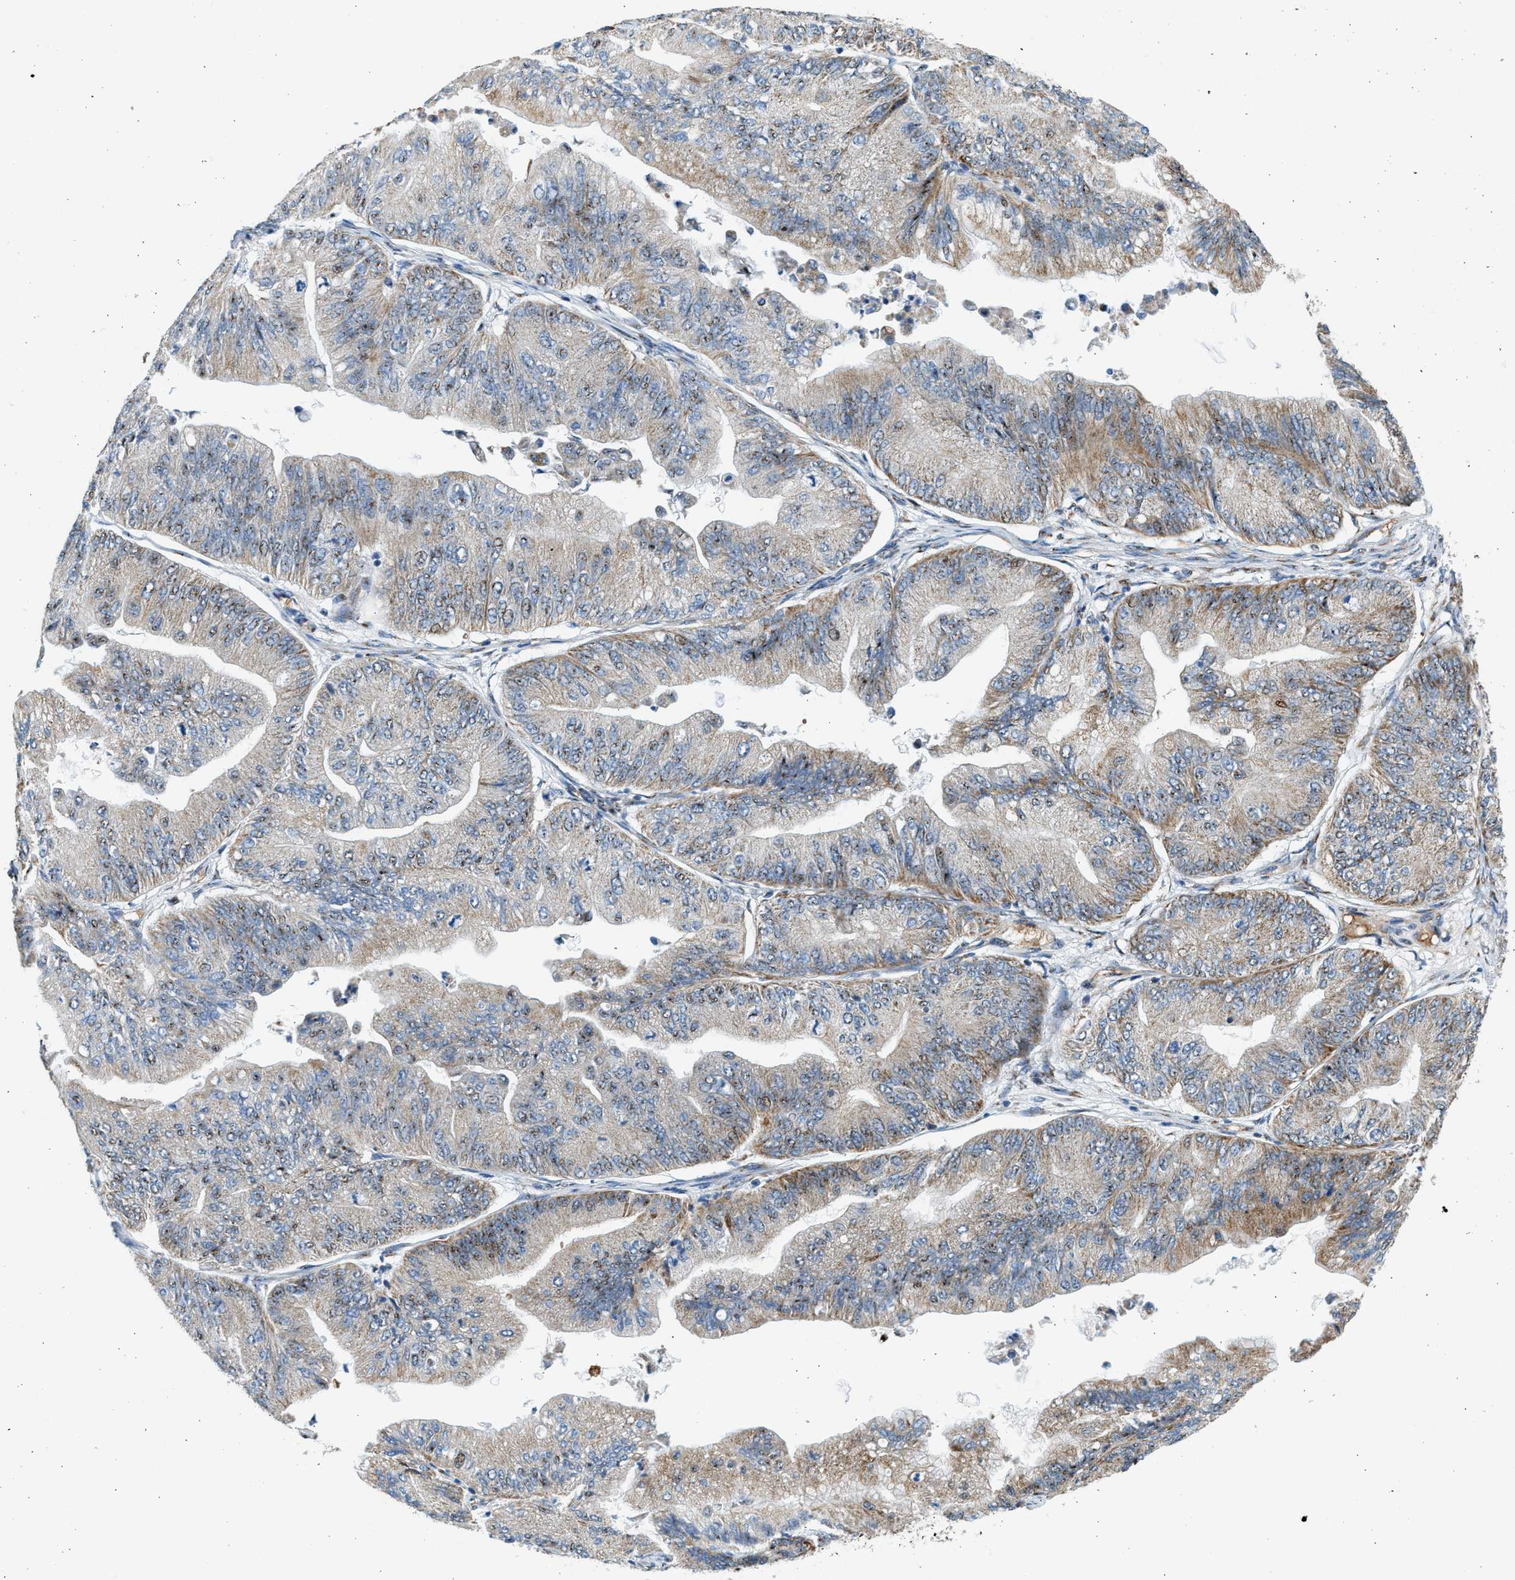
{"staining": {"intensity": "moderate", "quantity": ">75%", "location": "cytoplasmic/membranous,nuclear"}, "tissue": "ovarian cancer", "cell_type": "Tumor cells", "image_type": "cancer", "snomed": [{"axis": "morphology", "description": "Cystadenocarcinoma, mucinous, NOS"}, {"axis": "topography", "description": "Ovary"}], "caption": "The histopathology image reveals staining of mucinous cystadenocarcinoma (ovarian), revealing moderate cytoplasmic/membranous and nuclear protein expression (brown color) within tumor cells.", "gene": "KCNMB3", "patient": {"sex": "female", "age": 61}}